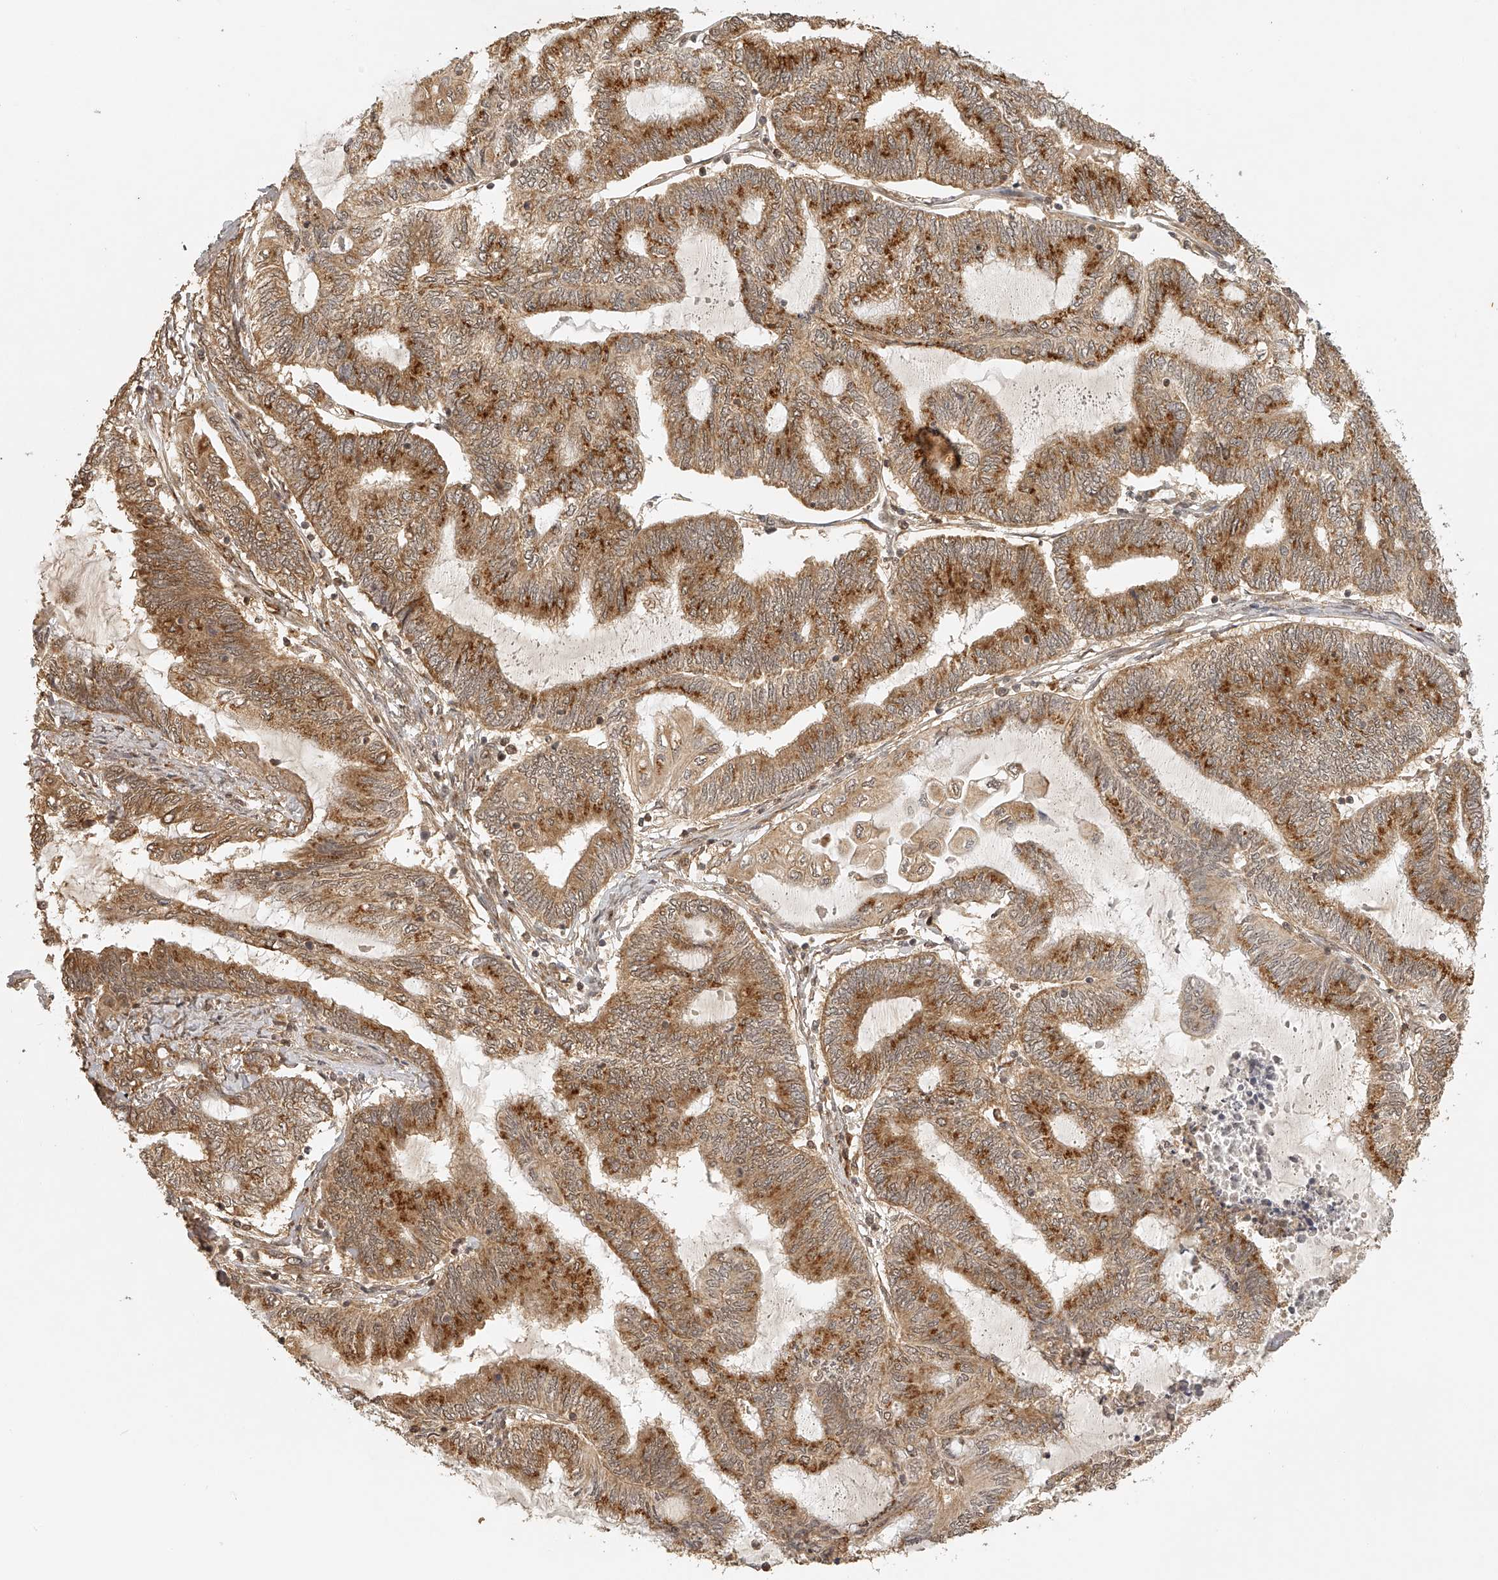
{"staining": {"intensity": "moderate", "quantity": ">75%", "location": "cytoplasmic/membranous"}, "tissue": "endometrial cancer", "cell_type": "Tumor cells", "image_type": "cancer", "snomed": [{"axis": "morphology", "description": "Adenocarcinoma, NOS"}, {"axis": "topography", "description": "Uterus"}, {"axis": "topography", "description": "Endometrium"}], "caption": "Endometrial cancer stained with immunohistochemistry shows moderate cytoplasmic/membranous positivity in approximately >75% of tumor cells.", "gene": "BCL2L11", "patient": {"sex": "female", "age": 70}}